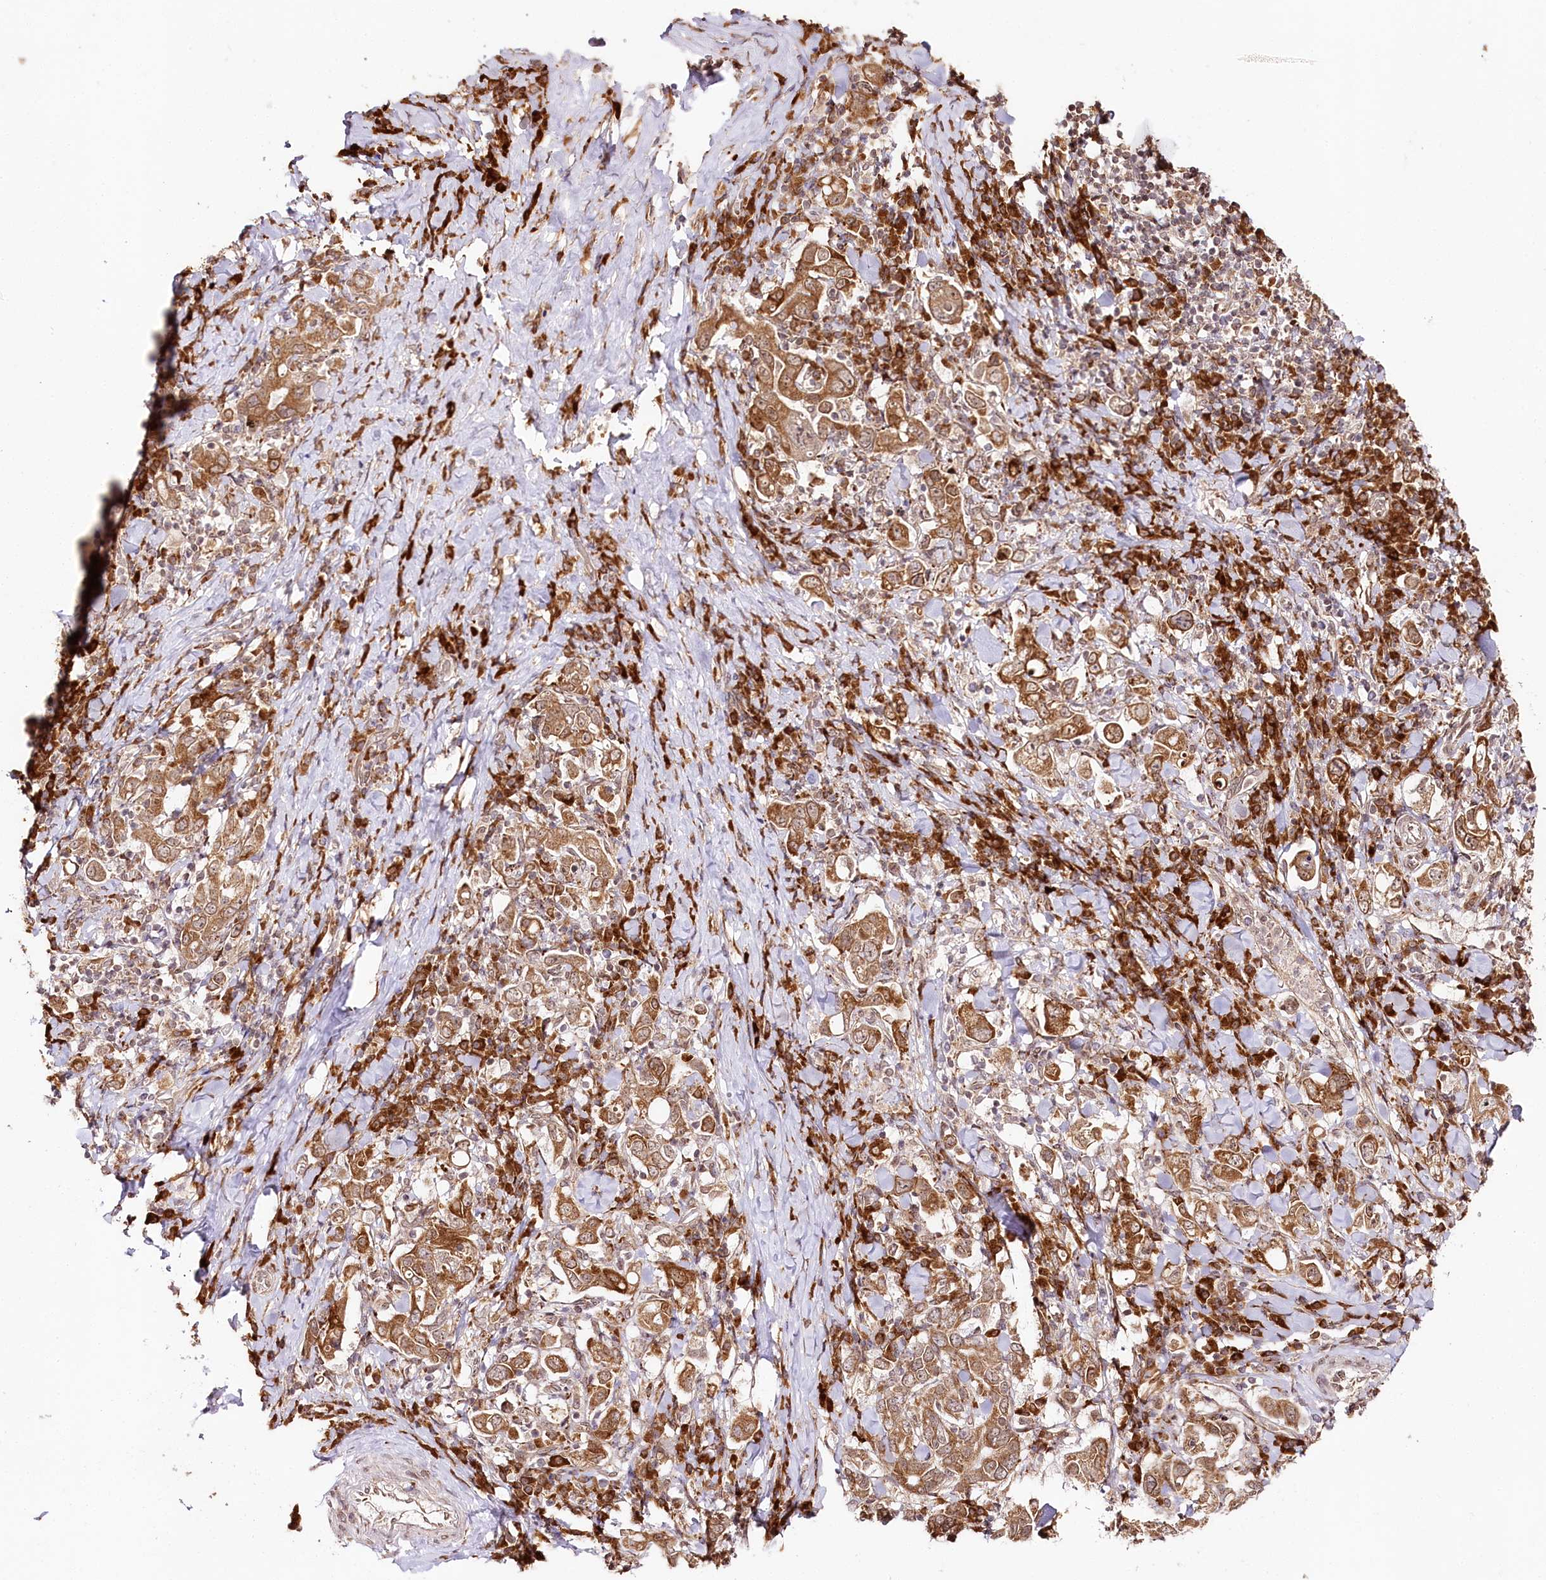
{"staining": {"intensity": "moderate", "quantity": ">75%", "location": "cytoplasmic/membranous"}, "tissue": "stomach cancer", "cell_type": "Tumor cells", "image_type": "cancer", "snomed": [{"axis": "morphology", "description": "Adenocarcinoma, NOS"}, {"axis": "topography", "description": "Stomach, upper"}], "caption": "Protein expression analysis of stomach cancer (adenocarcinoma) displays moderate cytoplasmic/membranous positivity in approximately >75% of tumor cells.", "gene": "ENSG00000144785", "patient": {"sex": "male", "age": 62}}